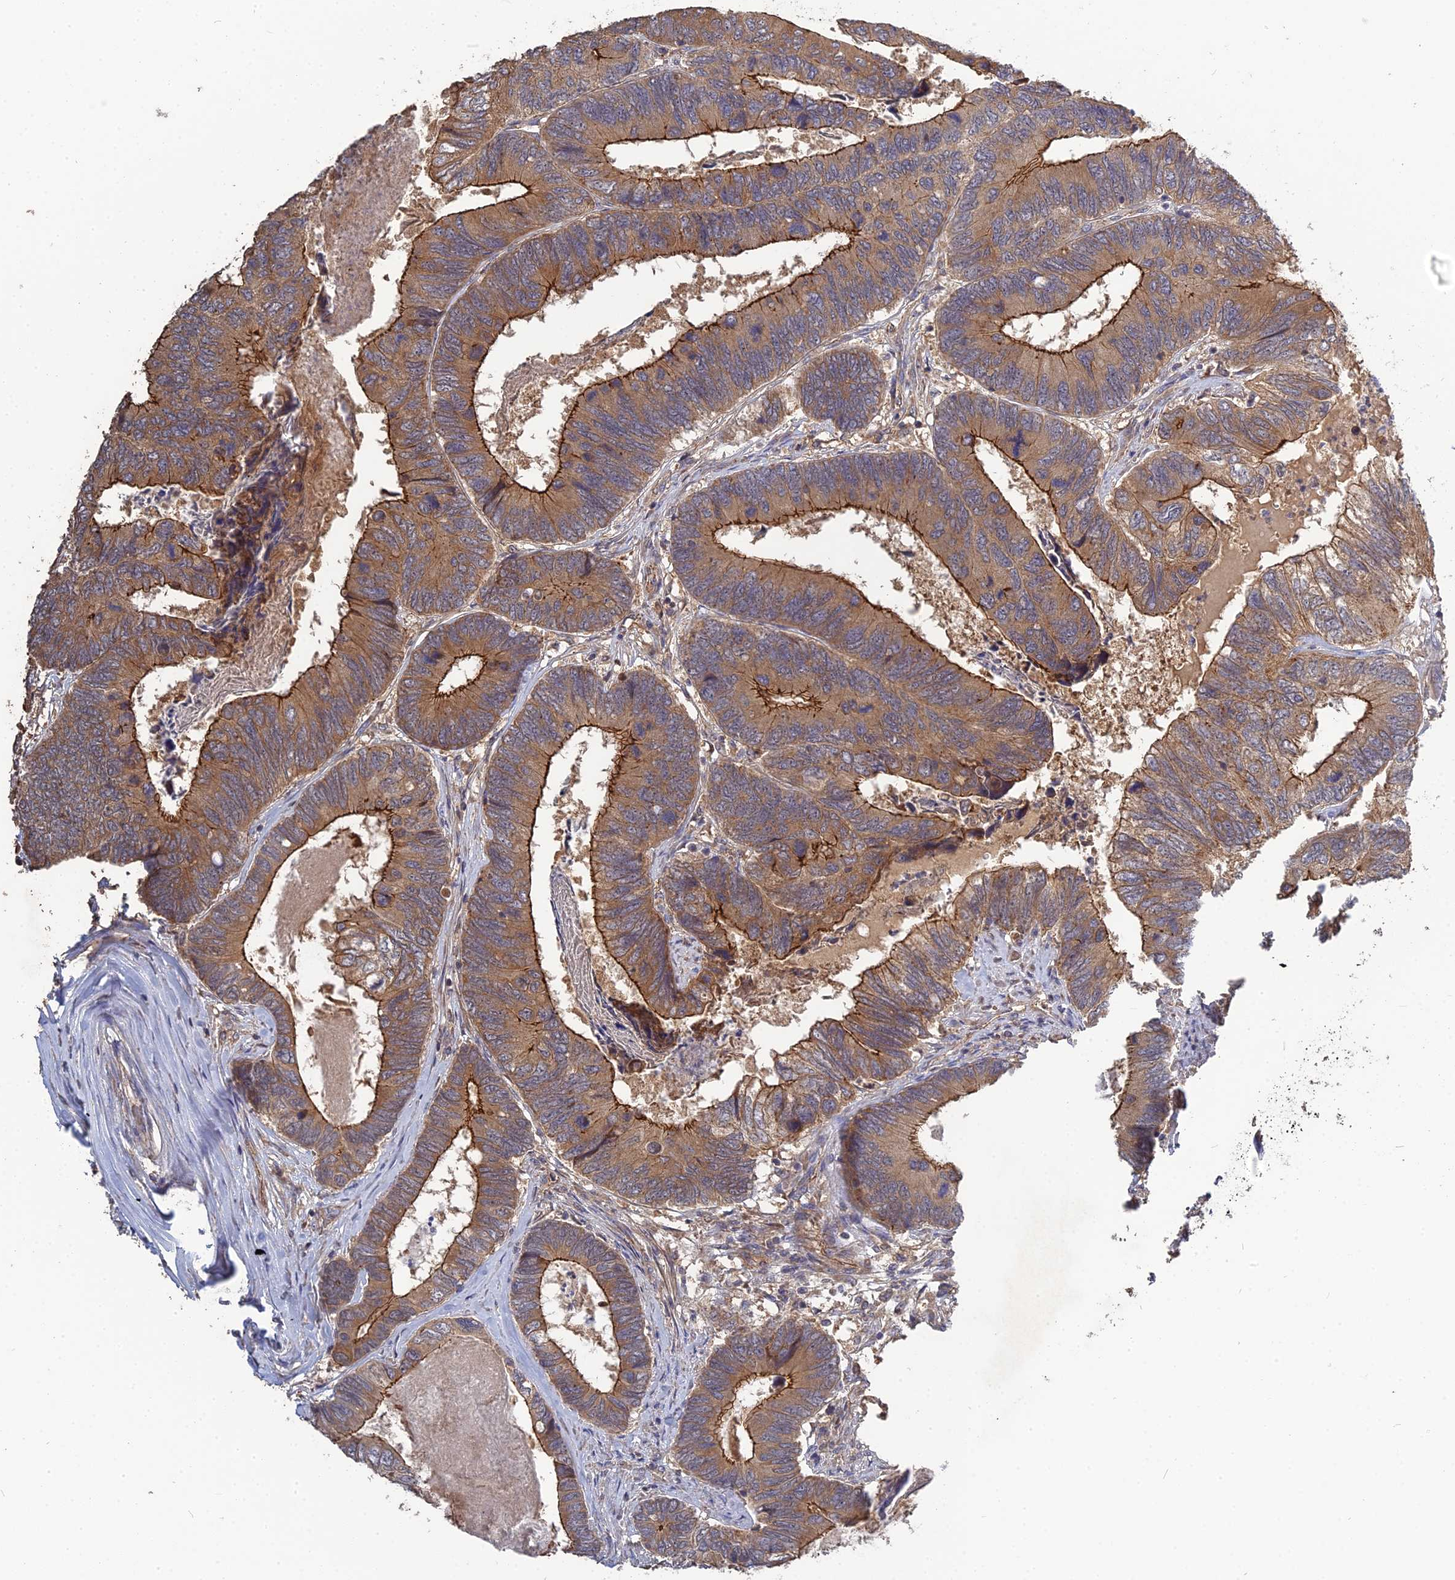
{"staining": {"intensity": "strong", "quantity": ">75%", "location": "cytoplasmic/membranous"}, "tissue": "colorectal cancer", "cell_type": "Tumor cells", "image_type": "cancer", "snomed": [{"axis": "morphology", "description": "Adenocarcinoma, NOS"}, {"axis": "topography", "description": "Colon"}], "caption": "Immunohistochemistry (IHC) of human adenocarcinoma (colorectal) reveals high levels of strong cytoplasmic/membranous positivity in approximately >75% of tumor cells.", "gene": "ARHGAP40", "patient": {"sex": "female", "age": 67}}